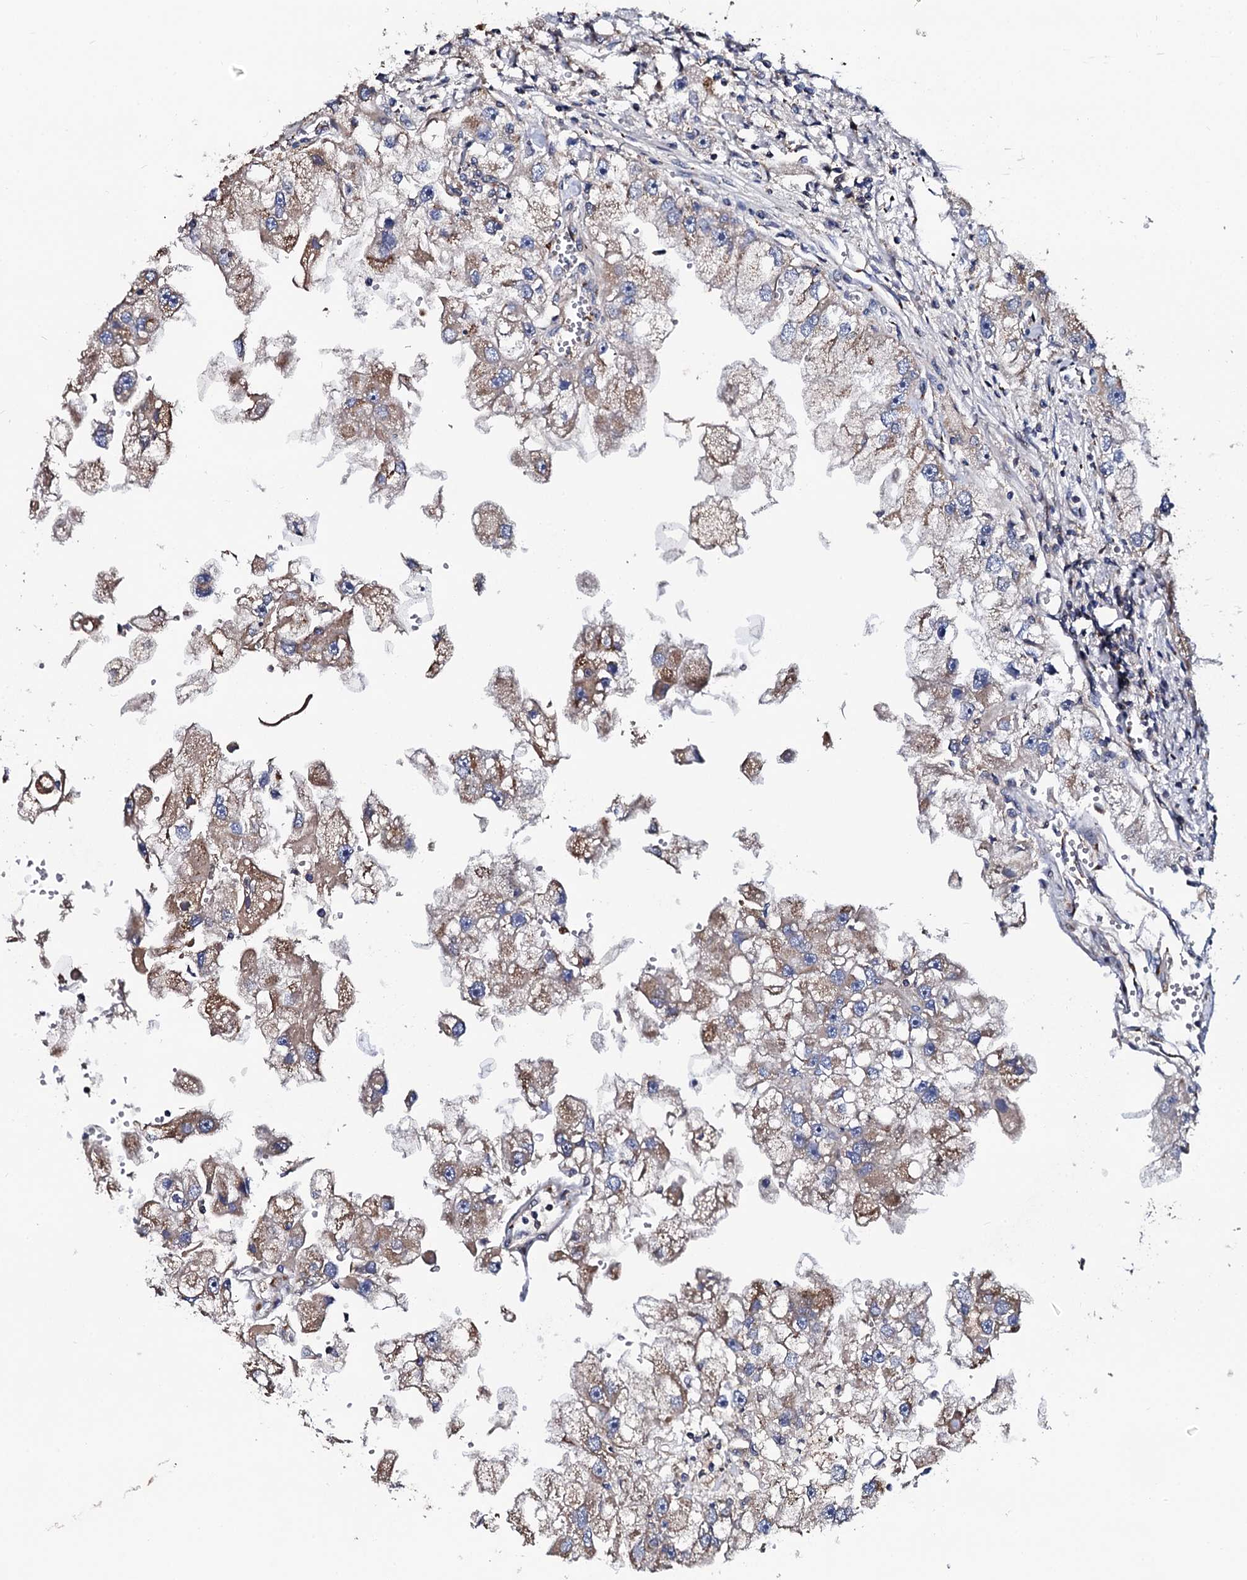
{"staining": {"intensity": "moderate", "quantity": "<25%", "location": "cytoplasmic/membranous"}, "tissue": "renal cancer", "cell_type": "Tumor cells", "image_type": "cancer", "snomed": [{"axis": "morphology", "description": "Adenocarcinoma, NOS"}, {"axis": "topography", "description": "Kidney"}], "caption": "Brown immunohistochemical staining in human renal cancer displays moderate cytoplasmic/membranous expression in approximately <25% of tumor cells.", "gene": "PLET1", "patient": {"sex": "male", "age": 63}}